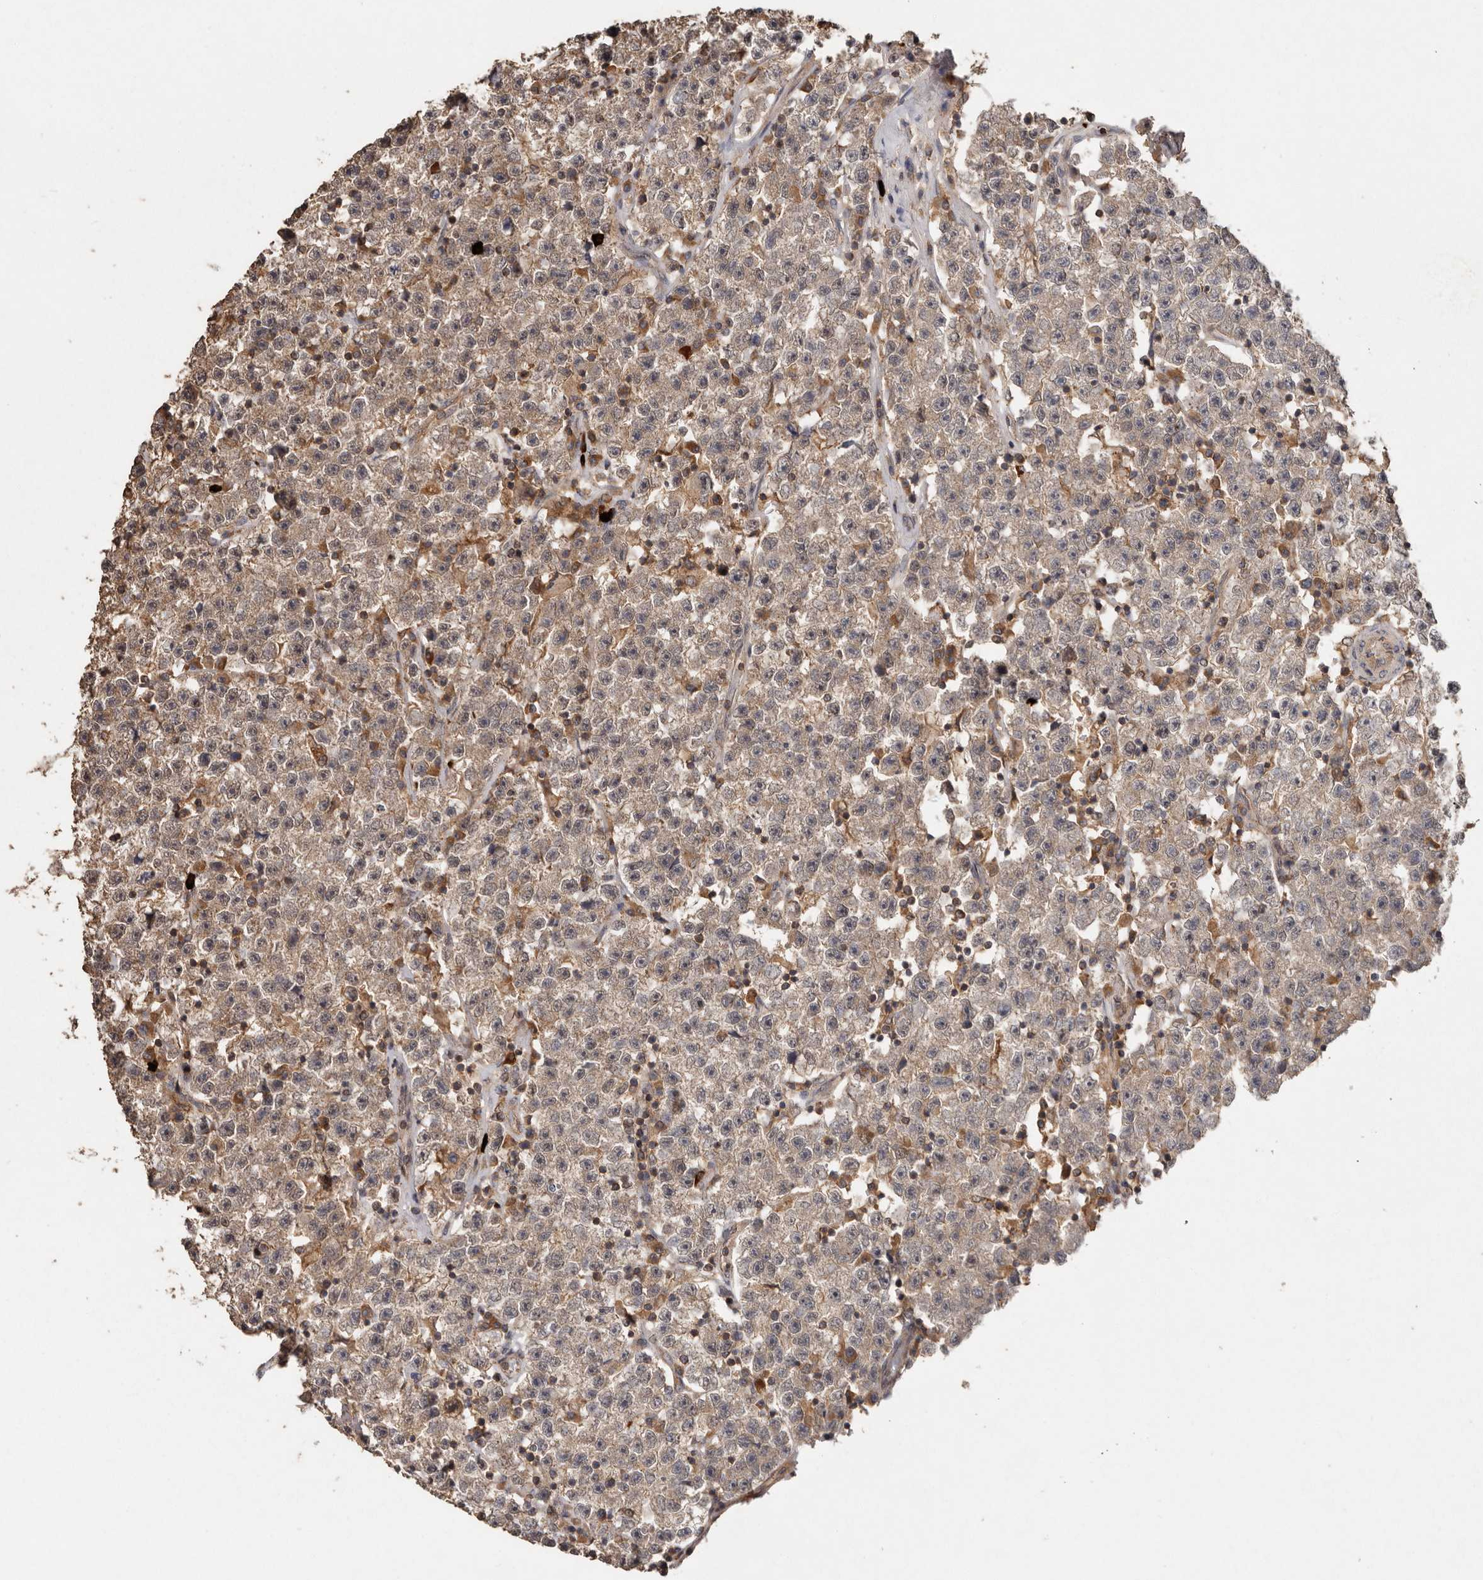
{"staining": {"intensity": "weak", "quantity": "25%-75%", "location": "cytoplasmic/membranous"}, "tissue": "testis cancer", "cell_type": "Tumor cells", "image_type": "cancer", "snomed": [{"axis": "morphology", "description": "Seminoma, NOS"}, {"axis": "topography", "description": "Testis"}], "caption": "Testis cancer (seminoma) stained with DAB IHC shows low levels of weak cytoplasmic/membranous staining in about 25%-75% of tumor cells. Using DAB (brown) and hematoxylin (blue) stains, captured at high magnification using brightfield microscopy.", "gene": "RWDD1", "patient": {"sex": "male", "age": 22}}